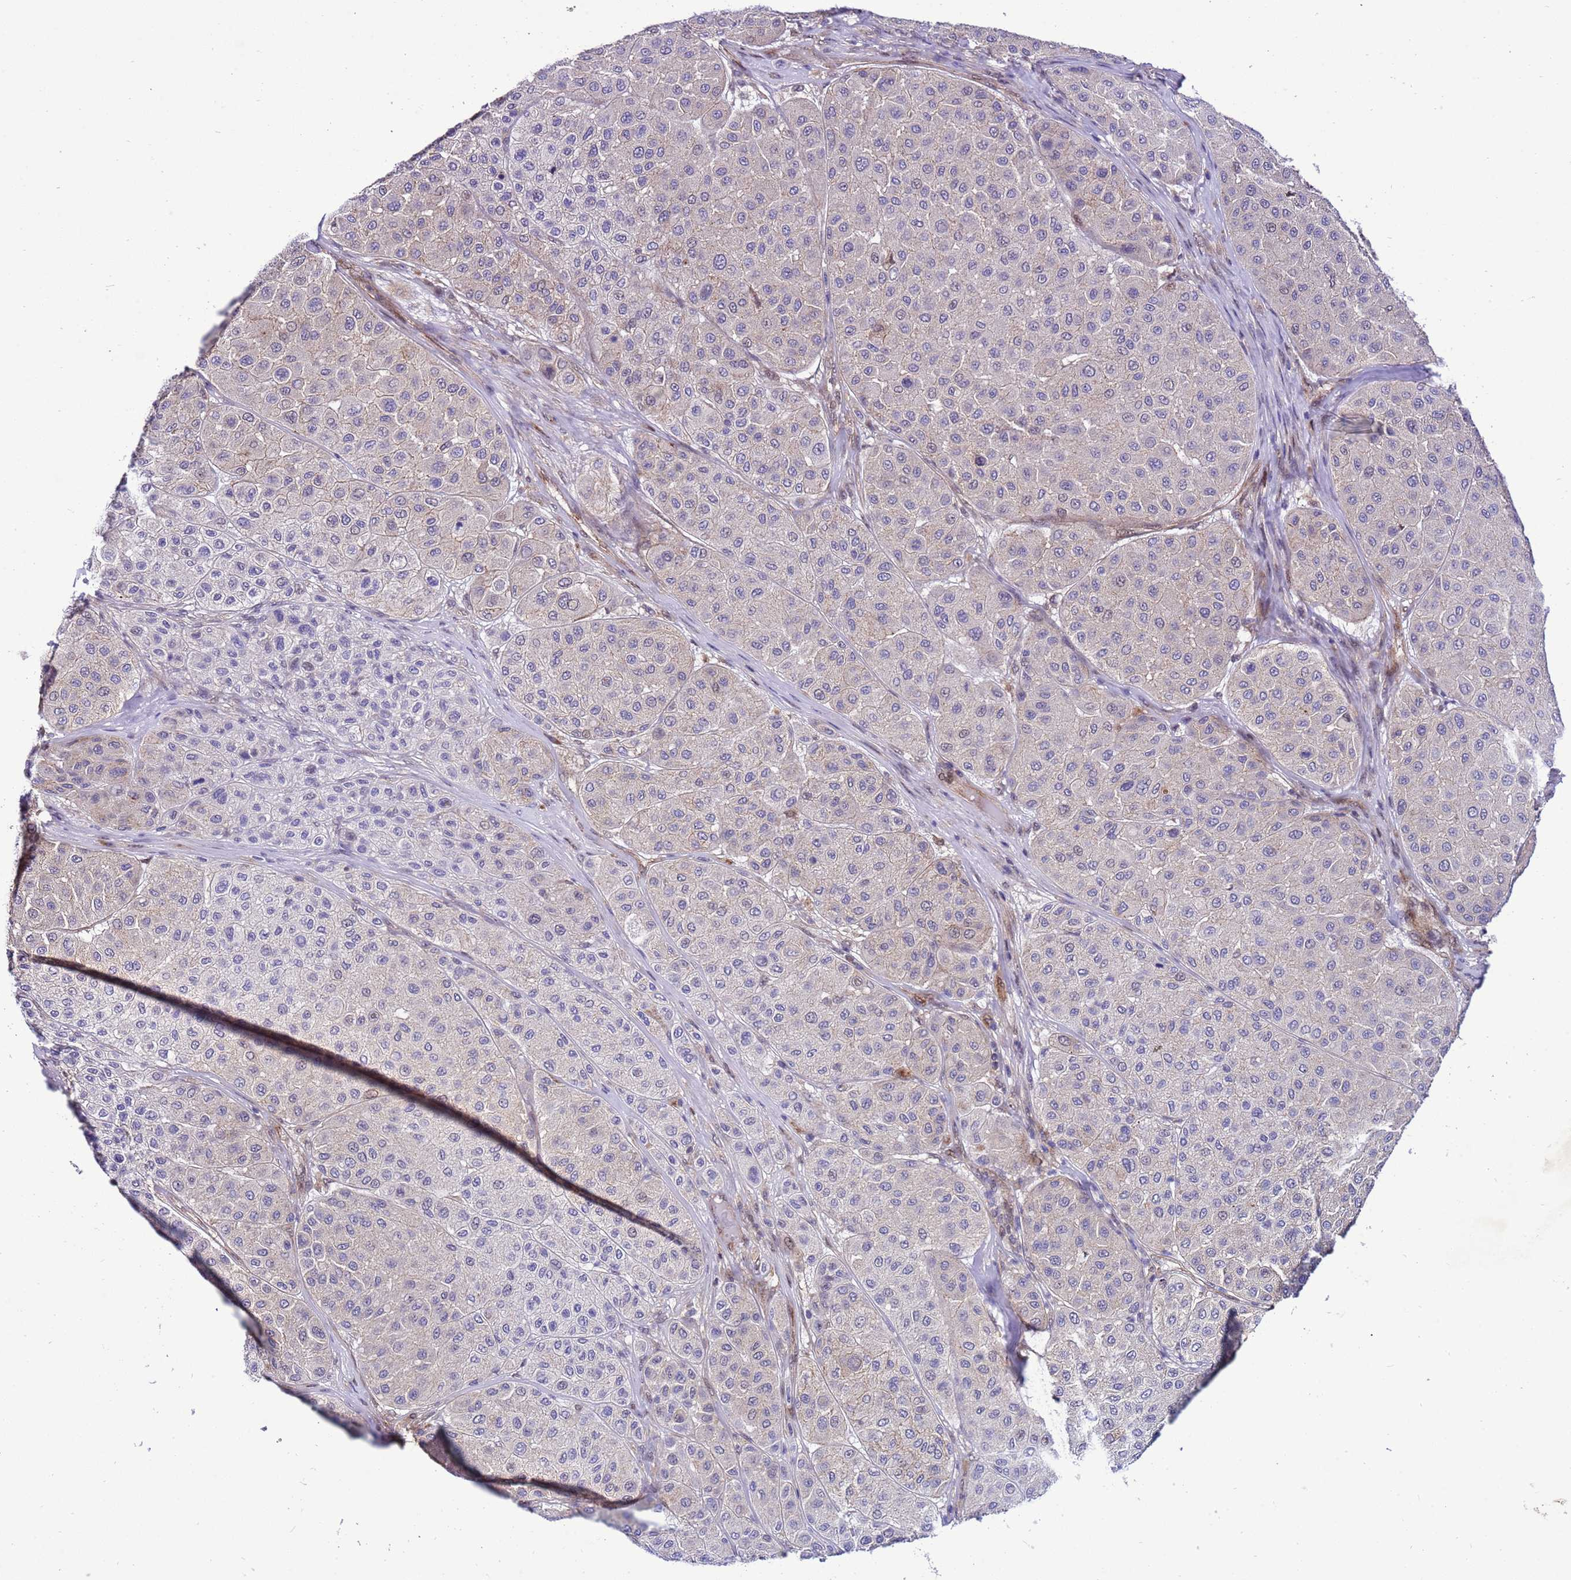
{"staining": {"intensity": "negative", "quantity": "none", "location": "none"}, "tissue": "melanoma", "cell_type": "Tumor cells", "image_type": "cancer", "snomed": [{"axis": "morphology", "description": "Malignant melanoma, Metastatic site"}, {"axis": "topography", "description": "Smooth muscle"}], "caption": "There is no significant staining in tumor cells of melanoma. (Immunohistochemistry, brightfield microscopy, high magnification).", "gene": "RASD1", "patient": {"sex": "male", "age": 41}}